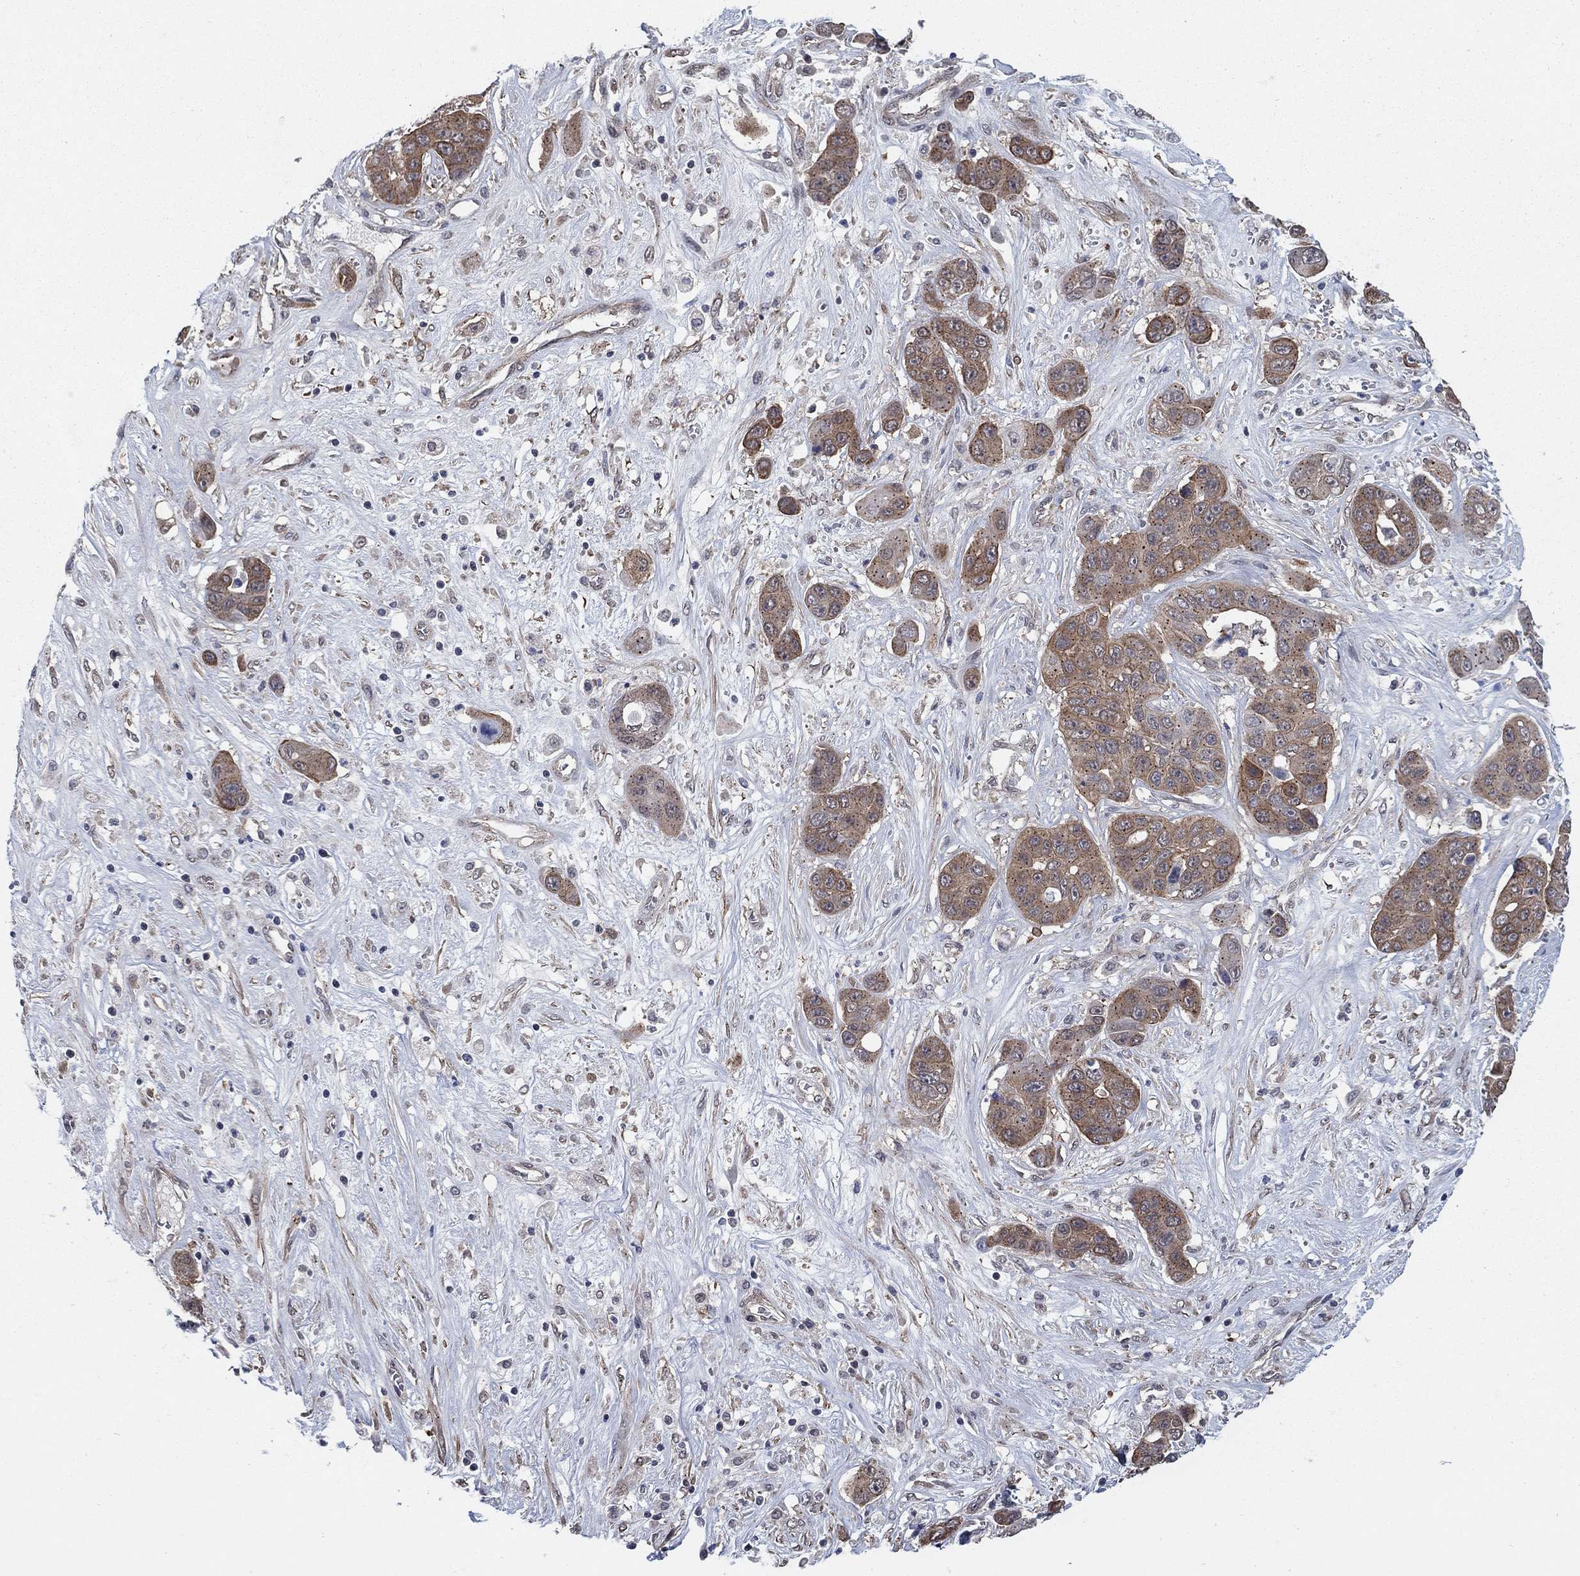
{"staining": {"intensity": "moderate", "quantity": ">75%", "location": "cytoplasmic/membranous"}, "tissue": "liver cancer", "cell_type": "Tumor cells", "image_type": "cancer", "snomed": [{"axis": "morphology", "description": "Cholangiocarcinoma"}, {"axis": "topography", "description": "Liver"}], "caption": "High-power microscopy captured an immunohistochemistry (IHC) photomicrograph of liver cancer, revealing moderate cytoplasmic/membranous expression in approximately >75% of tumor cells.", "gene": "SH3RF1", "patient": {"sex": "female", "age": 52}}